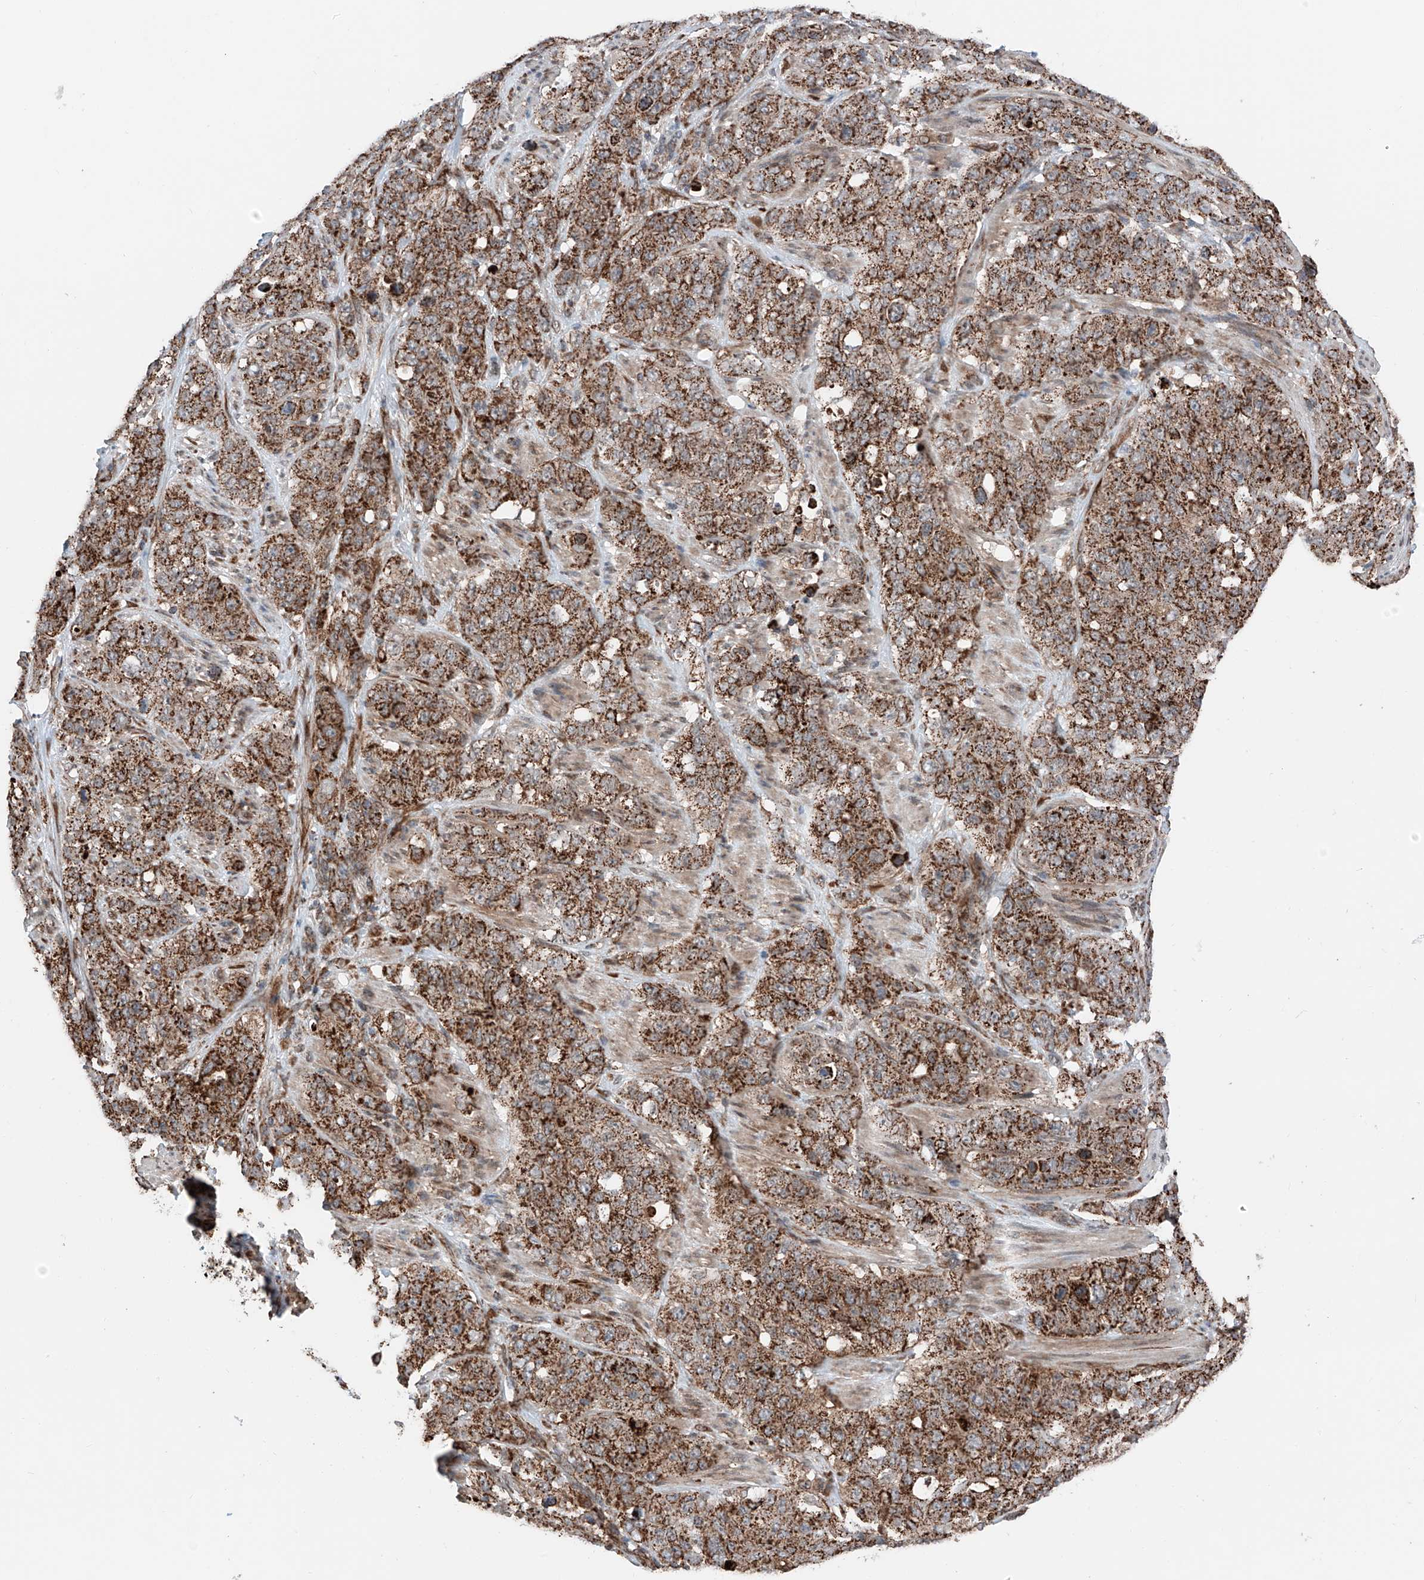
{"staining": {"intensity": "strong", "quantity": ">75%", "location": "cytoplasmic/membranous"}, "tissue": "stomach cancer", "cell_type": "Tumor cells", "image_type": "cancer", "snomed": [{"axis": "morphology", "description": "Adenocarcinoma, NOS"}, {"axis": "topography", "description": "Stomach"}], "caption": "This is a micrograph of immunohistochemistry staining of stomach adenocarcinoma, which shows strong positivity in the cytoplasmic/membranous of tumor cells.", "gene": "ZSCAN29", "patient": {"sex": "male", "age": 48}}